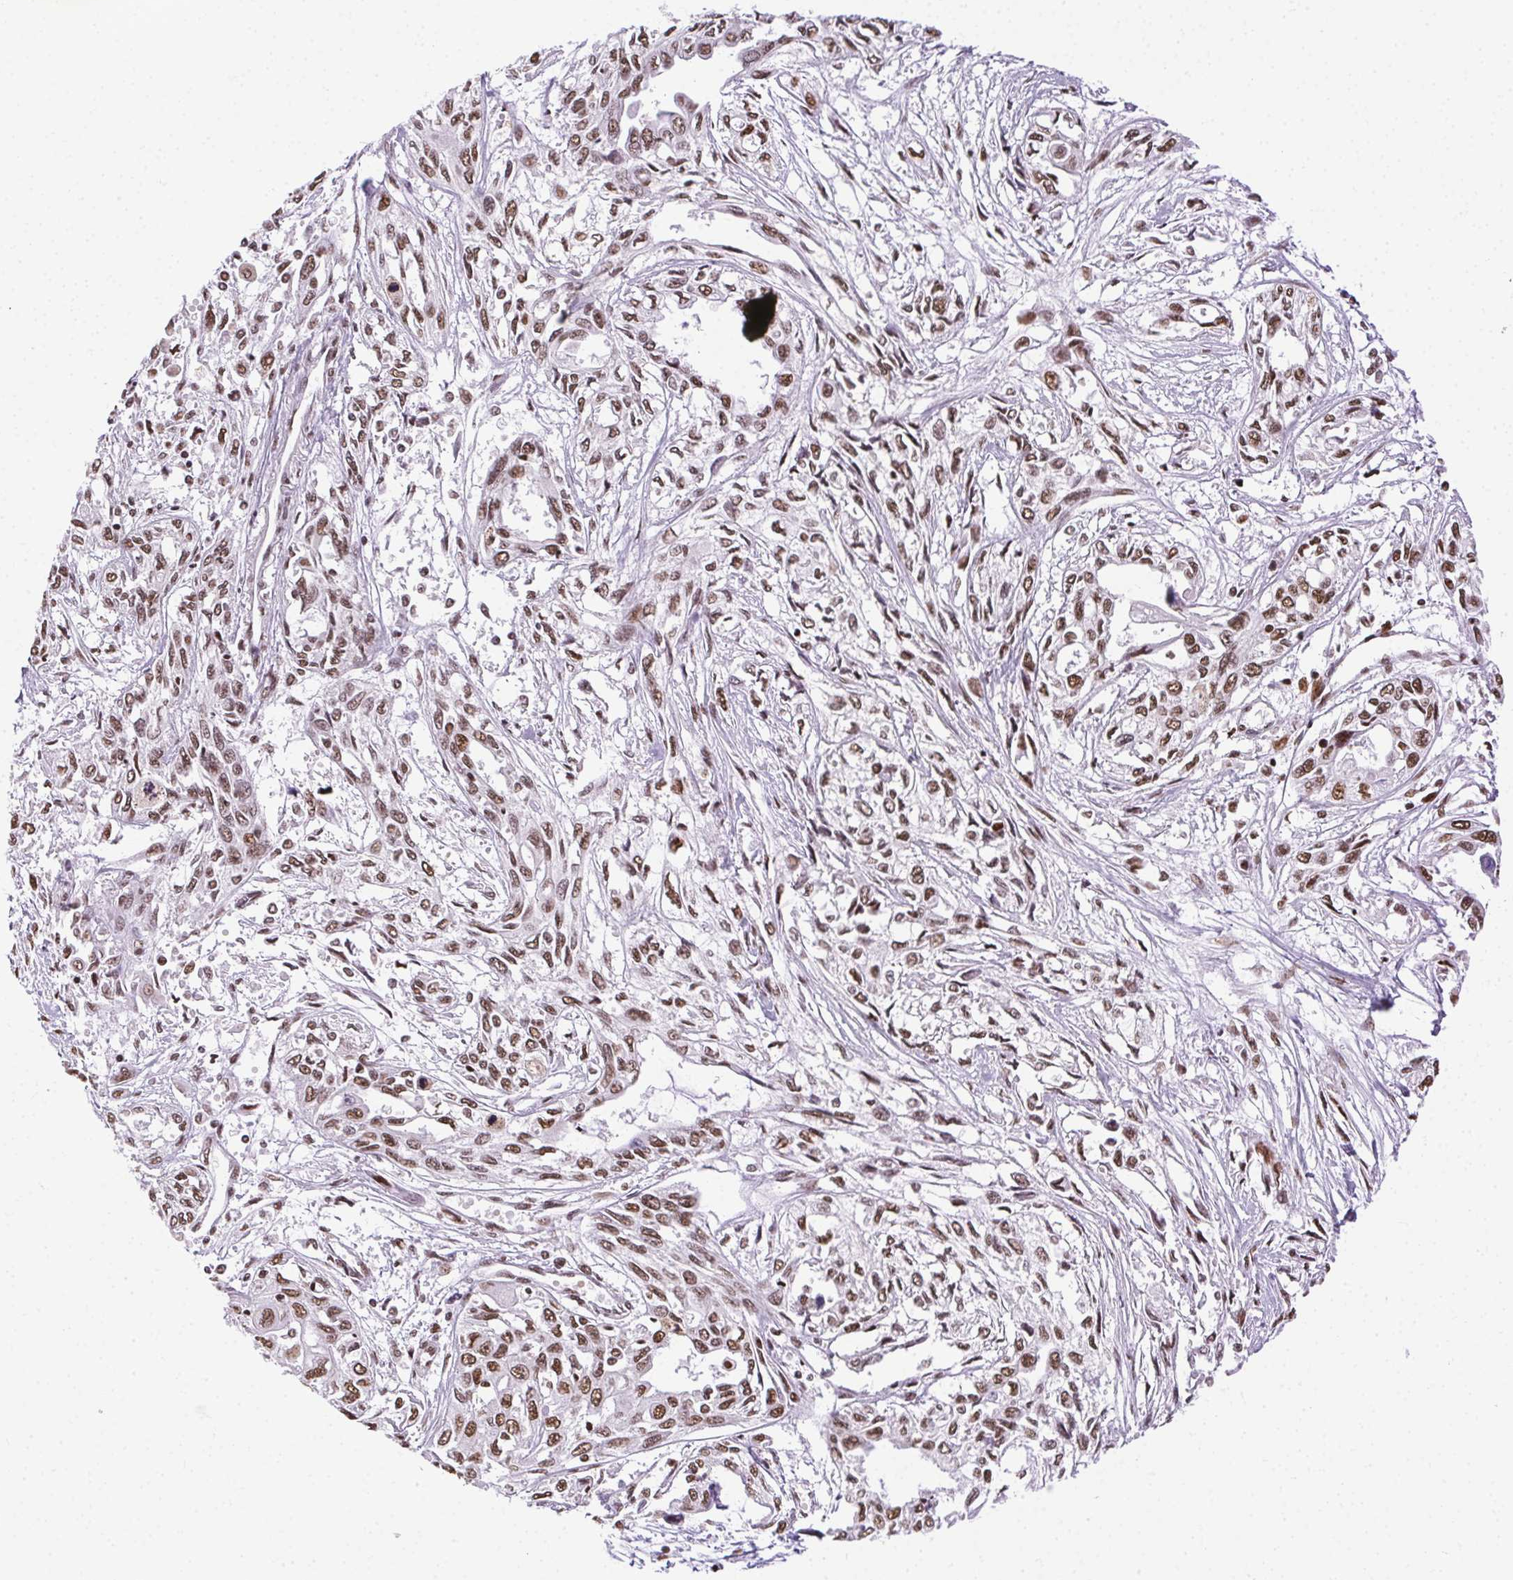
{"staining": {"intensity": "moderate", "quantity": ">75%", "location": "nuclear"}, "tissue": "pancreatic cancer", "cell_type": "Tumor cells", "image_type": "cancer", "snomed": [{"axis": "morphology", "description": "Adenocarcinoma, NOS"}, {"axis": "topography", "description": "Pancreas"}], "caption": "Pancreatic cancer (adenocarcinoma) stained with DAB IHC demonstrates medium levels of moderate nuclear expression in approximately >75% of tumor cells.", "gene": "TRA2B", "patient": {"sex": "female", "age": 55}}